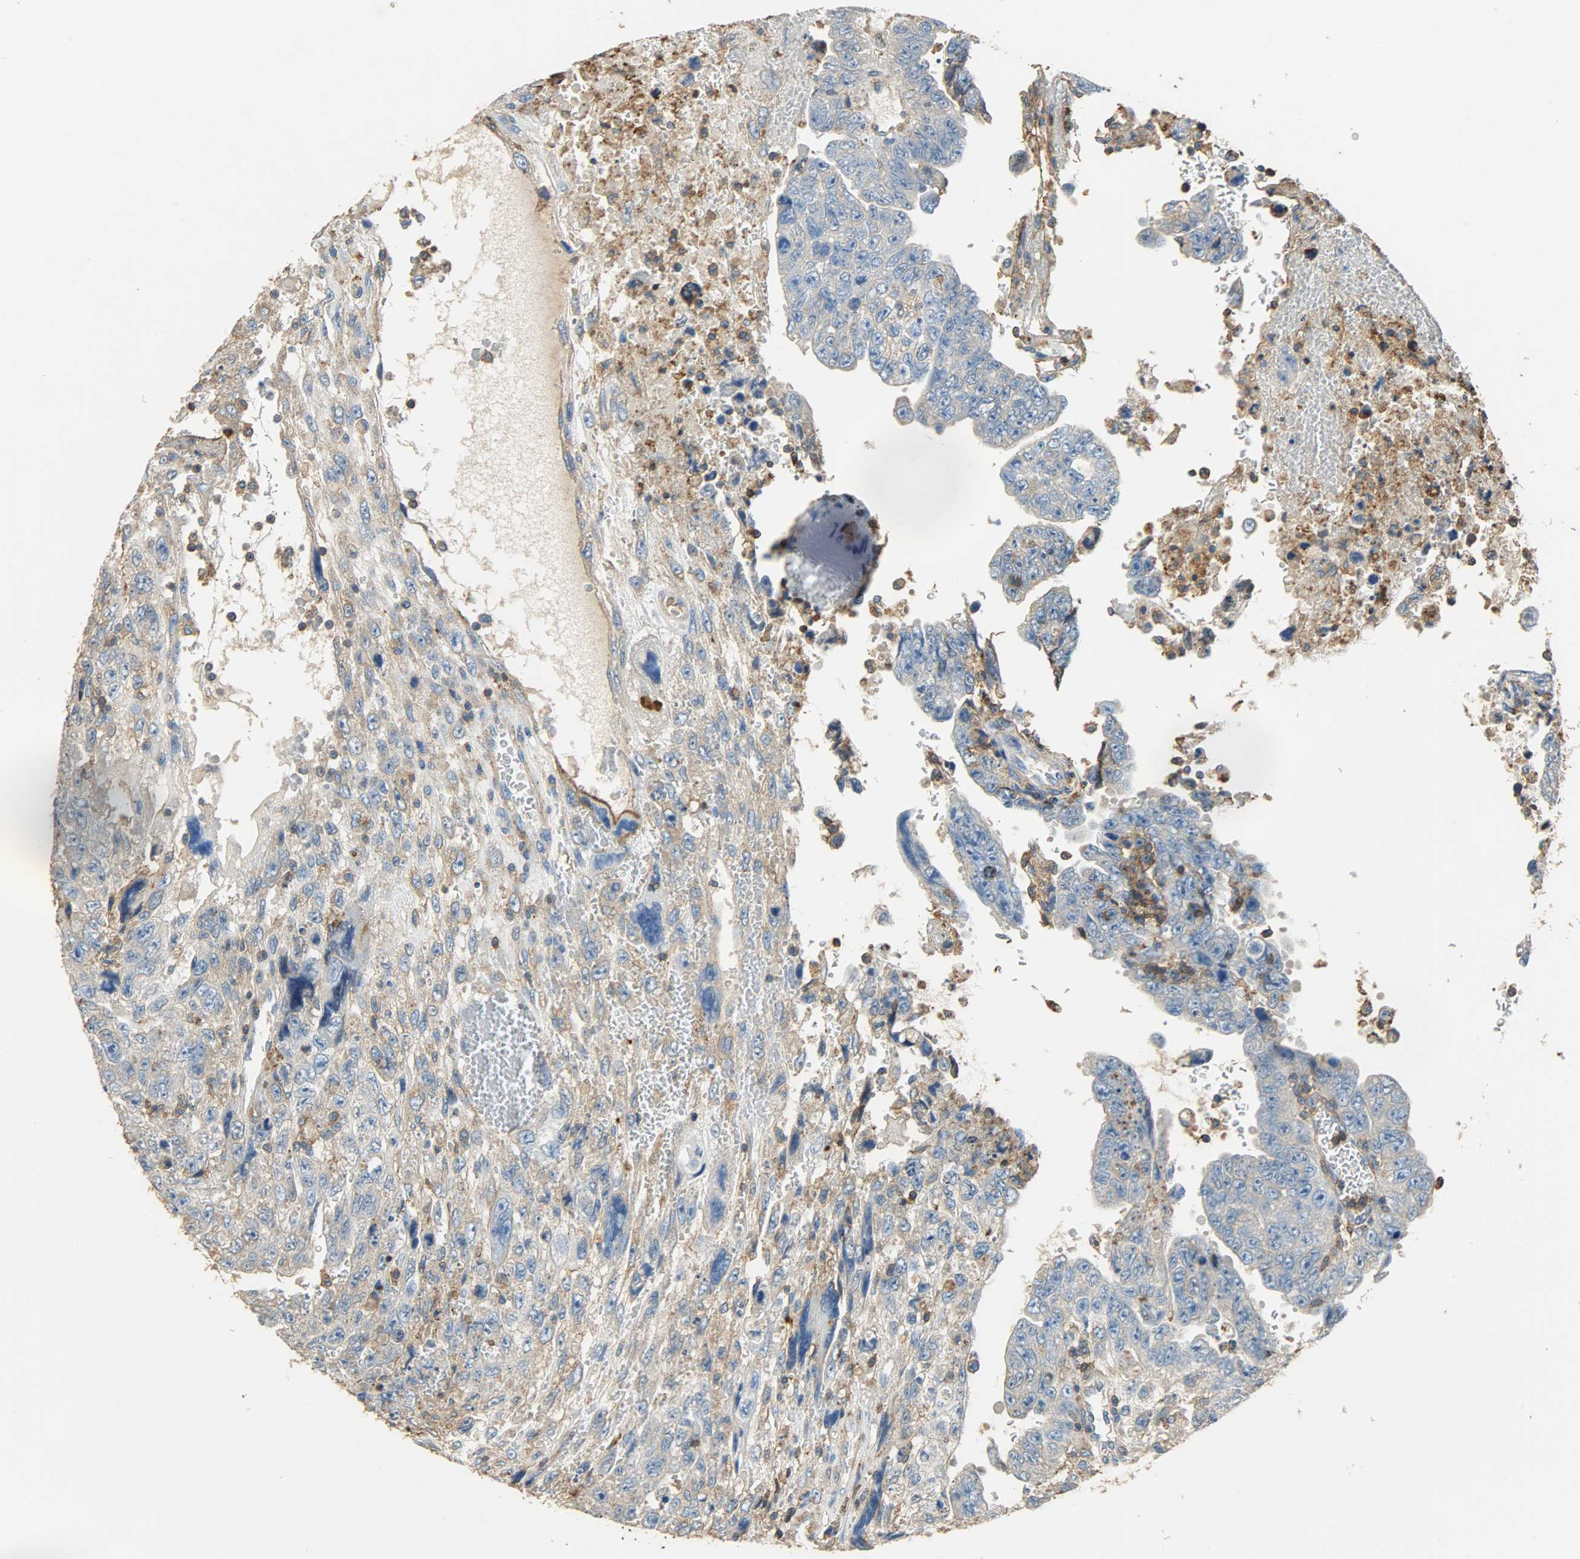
{"staining": {"intensity": "negative", "quantity": "none", "location": "none"}, "tissue": "testis cancer", "cell_type": "Tumor cells", "image_type": "cancer", "snomed": [{"axis": "morphology", "description": "Carcinoma, Embryonal, NOS"}, {"axis": "topography", "description": "Testis"}], "caption": "DAB immunohistochemical staining of testis cancer (embryonal carcinoma) reveals no significant expression in tumor cells.", "gene": "ANXA6", "patient": {"sex": "male", "age": 28}}